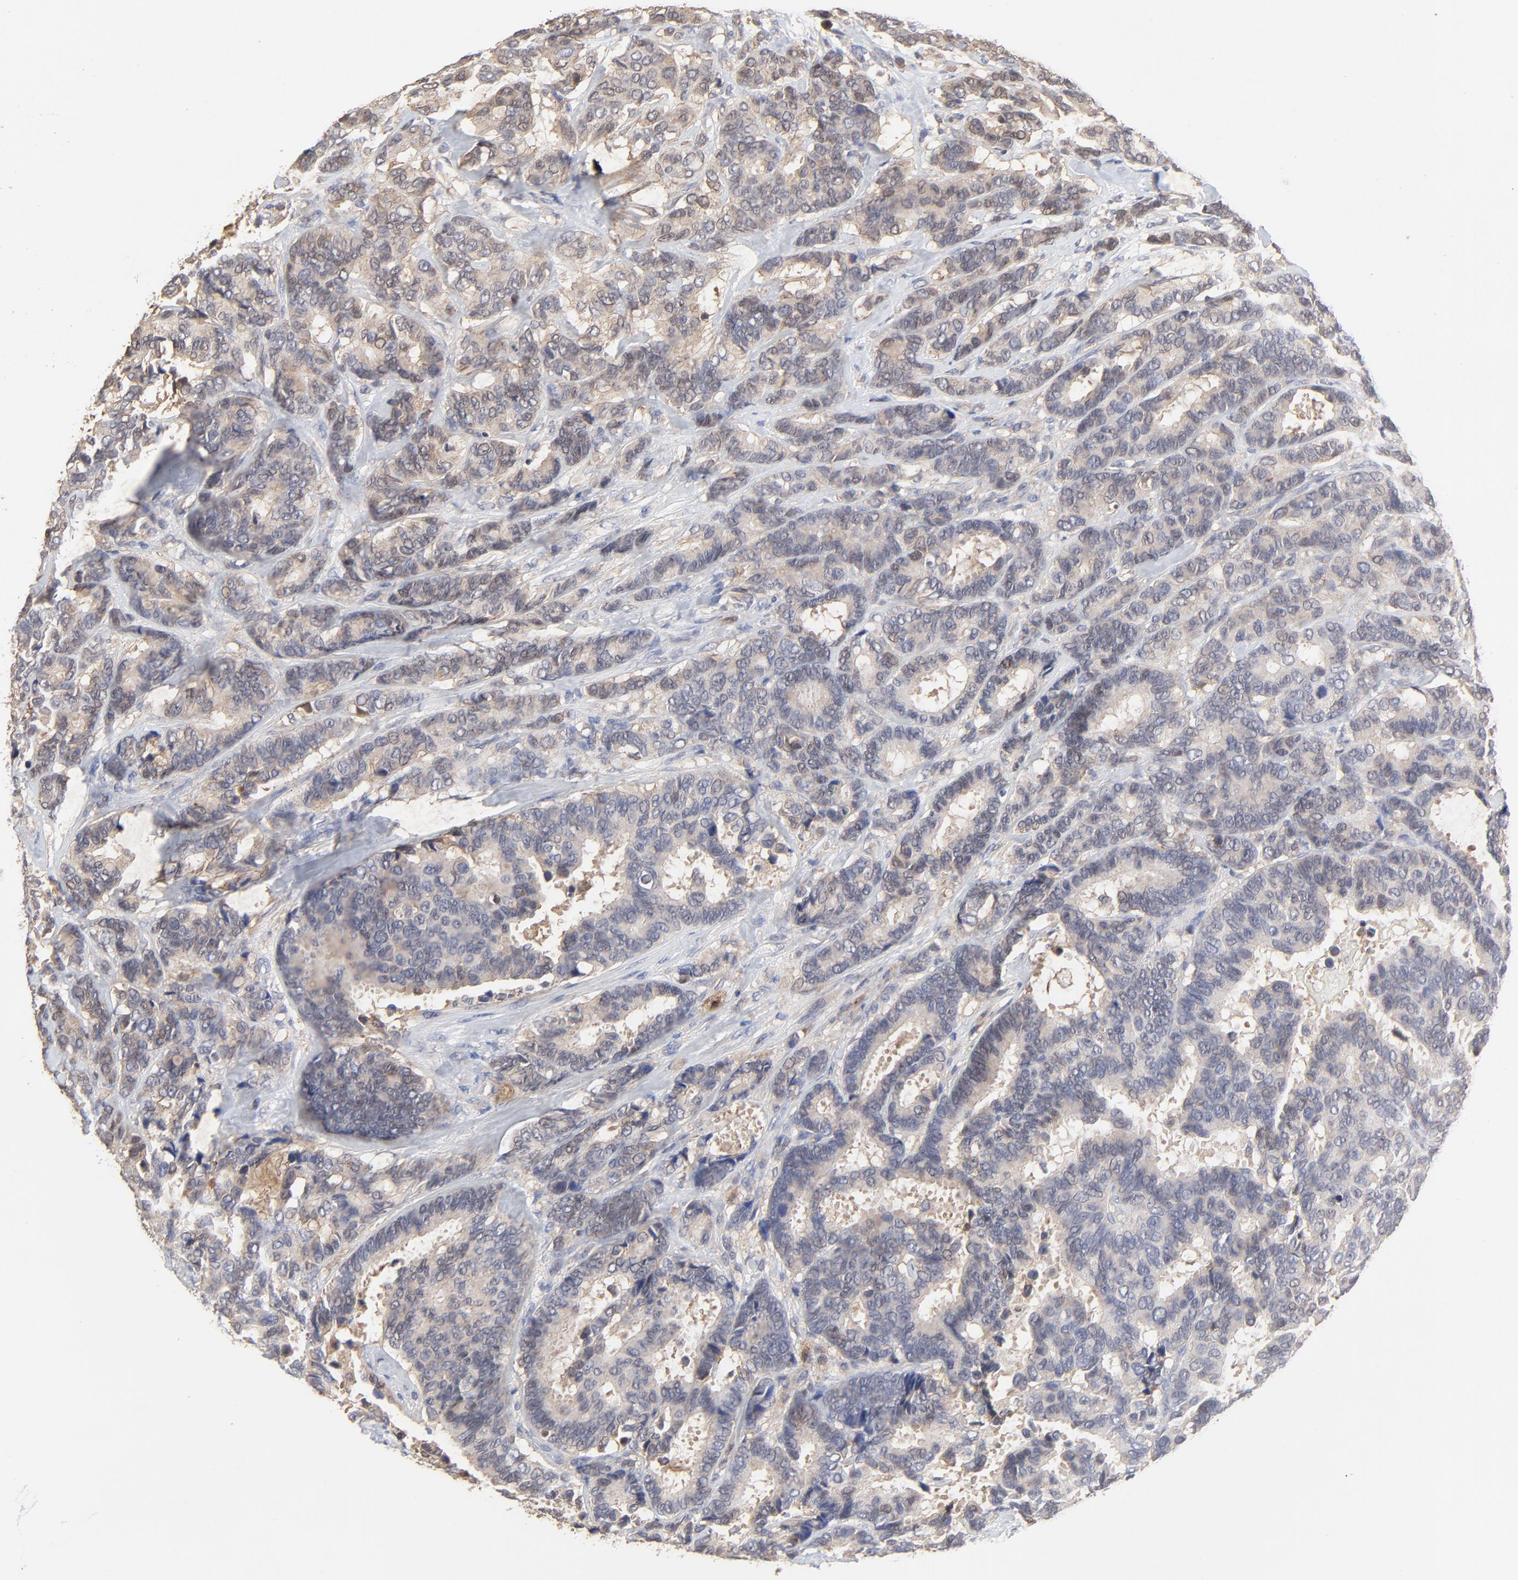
{"staining": {"intensity": "moderate", "quantity": ">75%", "location": "cytoplasmic/membranous"}, "tissue": "breast cancer", "cell_type": "Tumor cells", "image_type": "cancer", "snomed": [{"axis": "morphology", "description": "Duct carcinoma"}, {"axis": "topography", "description": "Breast"}], "caption": "Brown immunohistochemical staining in breast cancer (infiltrating ductal carcinoma) demonstrates moderate cytoplasmic/membranous staining in approximately >75% of tumor cells. (Stains: DAB in brown, nuclei in blue, Microscopy: brightfield microscopy at high magnification).", "gene": "LGALS3", "patient": {"sex": "female", "age": 87}}